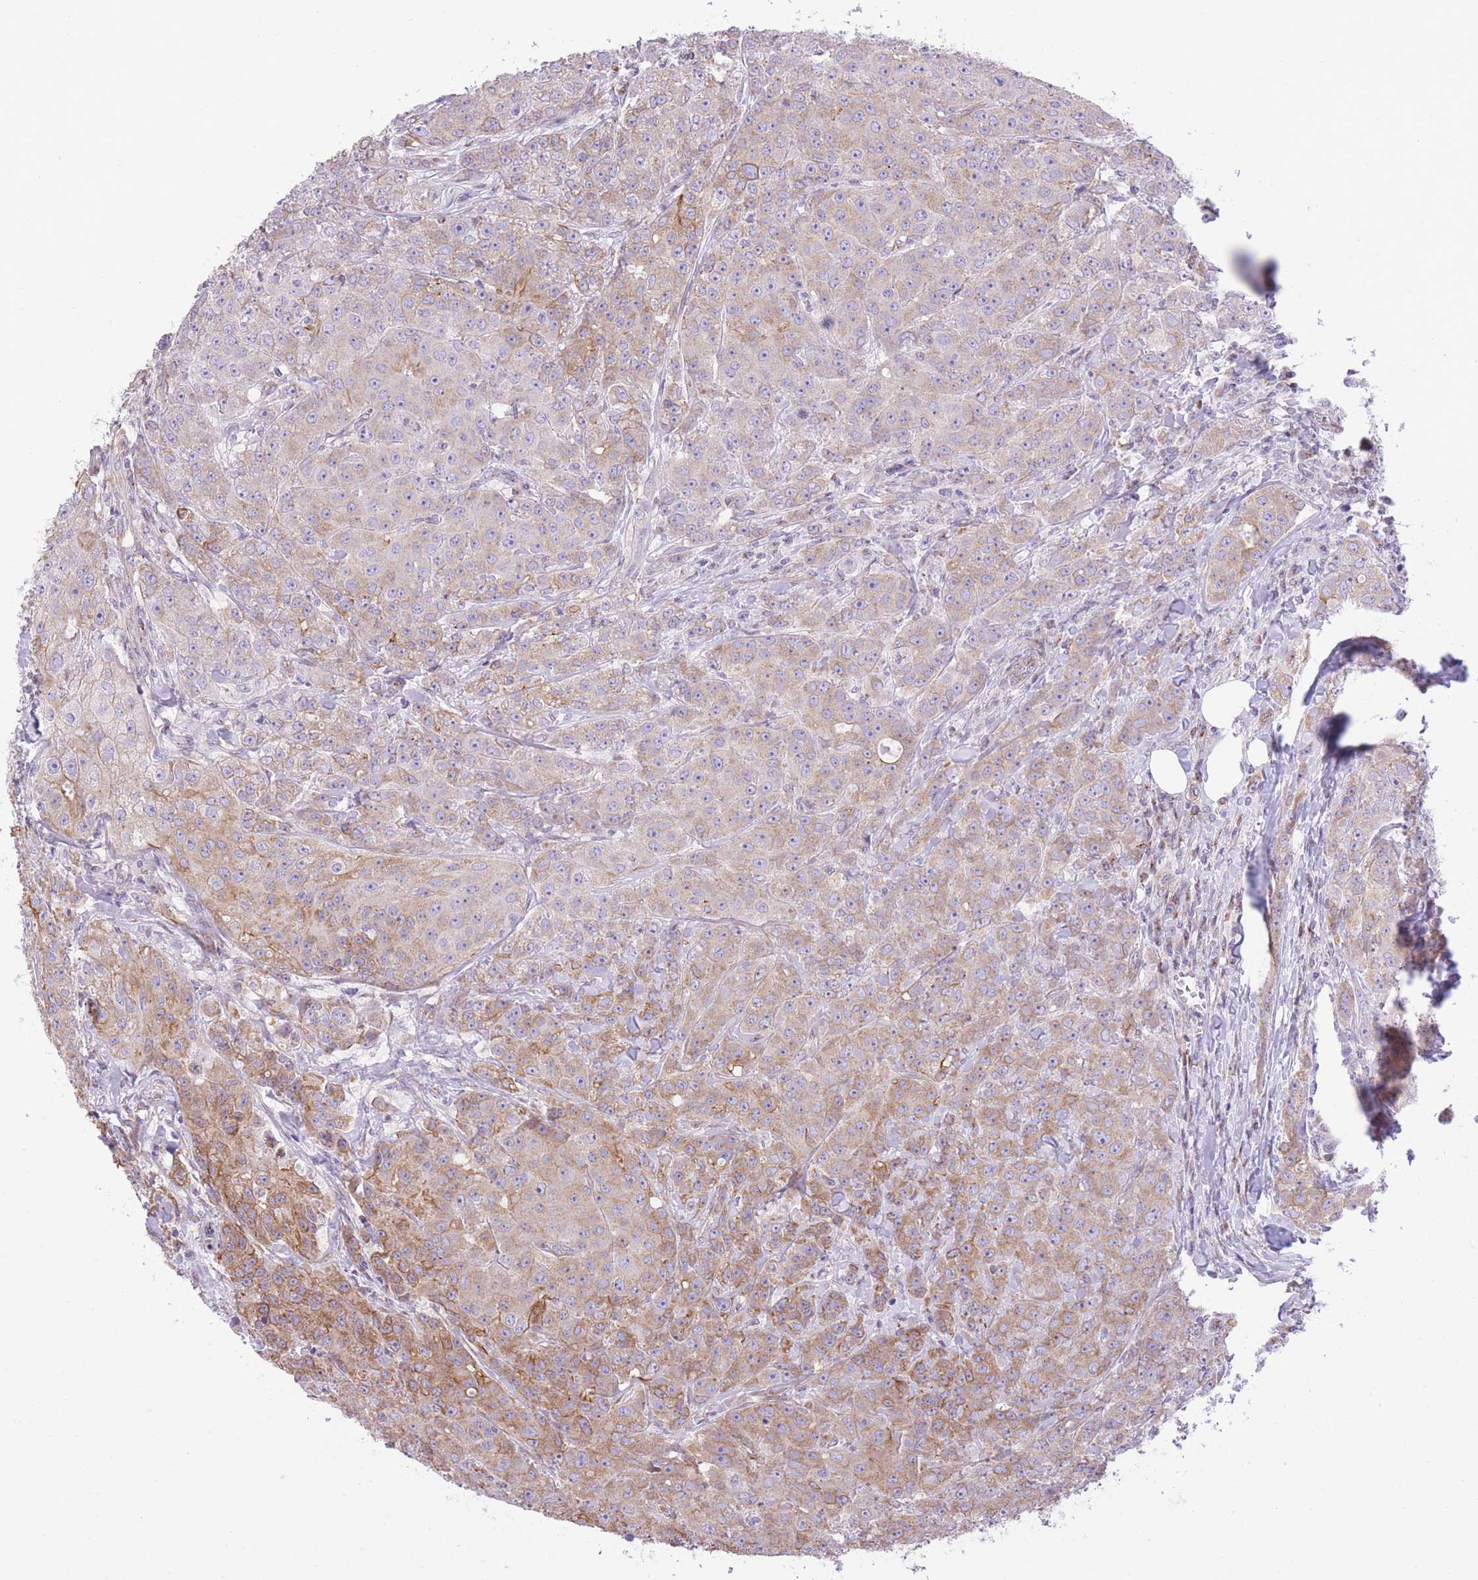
{"staining": {"intensity": "moderate", "quantity": "25%-75%", "location": "cytoplasmic/membranous"}, "tissue": "breast cancer", "cell_type": "Tumor cells", "image_type": "cancer", "snomed": [{"axis": "morphology", "description": "Duct carcinoma"}, {"axis": "topography", "description": "Breast"}], "caption": "Infiltrating ductal carcinoma (breast) tissue demonstrates moderate cytoplasmic/membranous expression in about 25%-75% of tumor cells", "gene": "RHOU", "patient": {"sex": "female", "age": 43}}